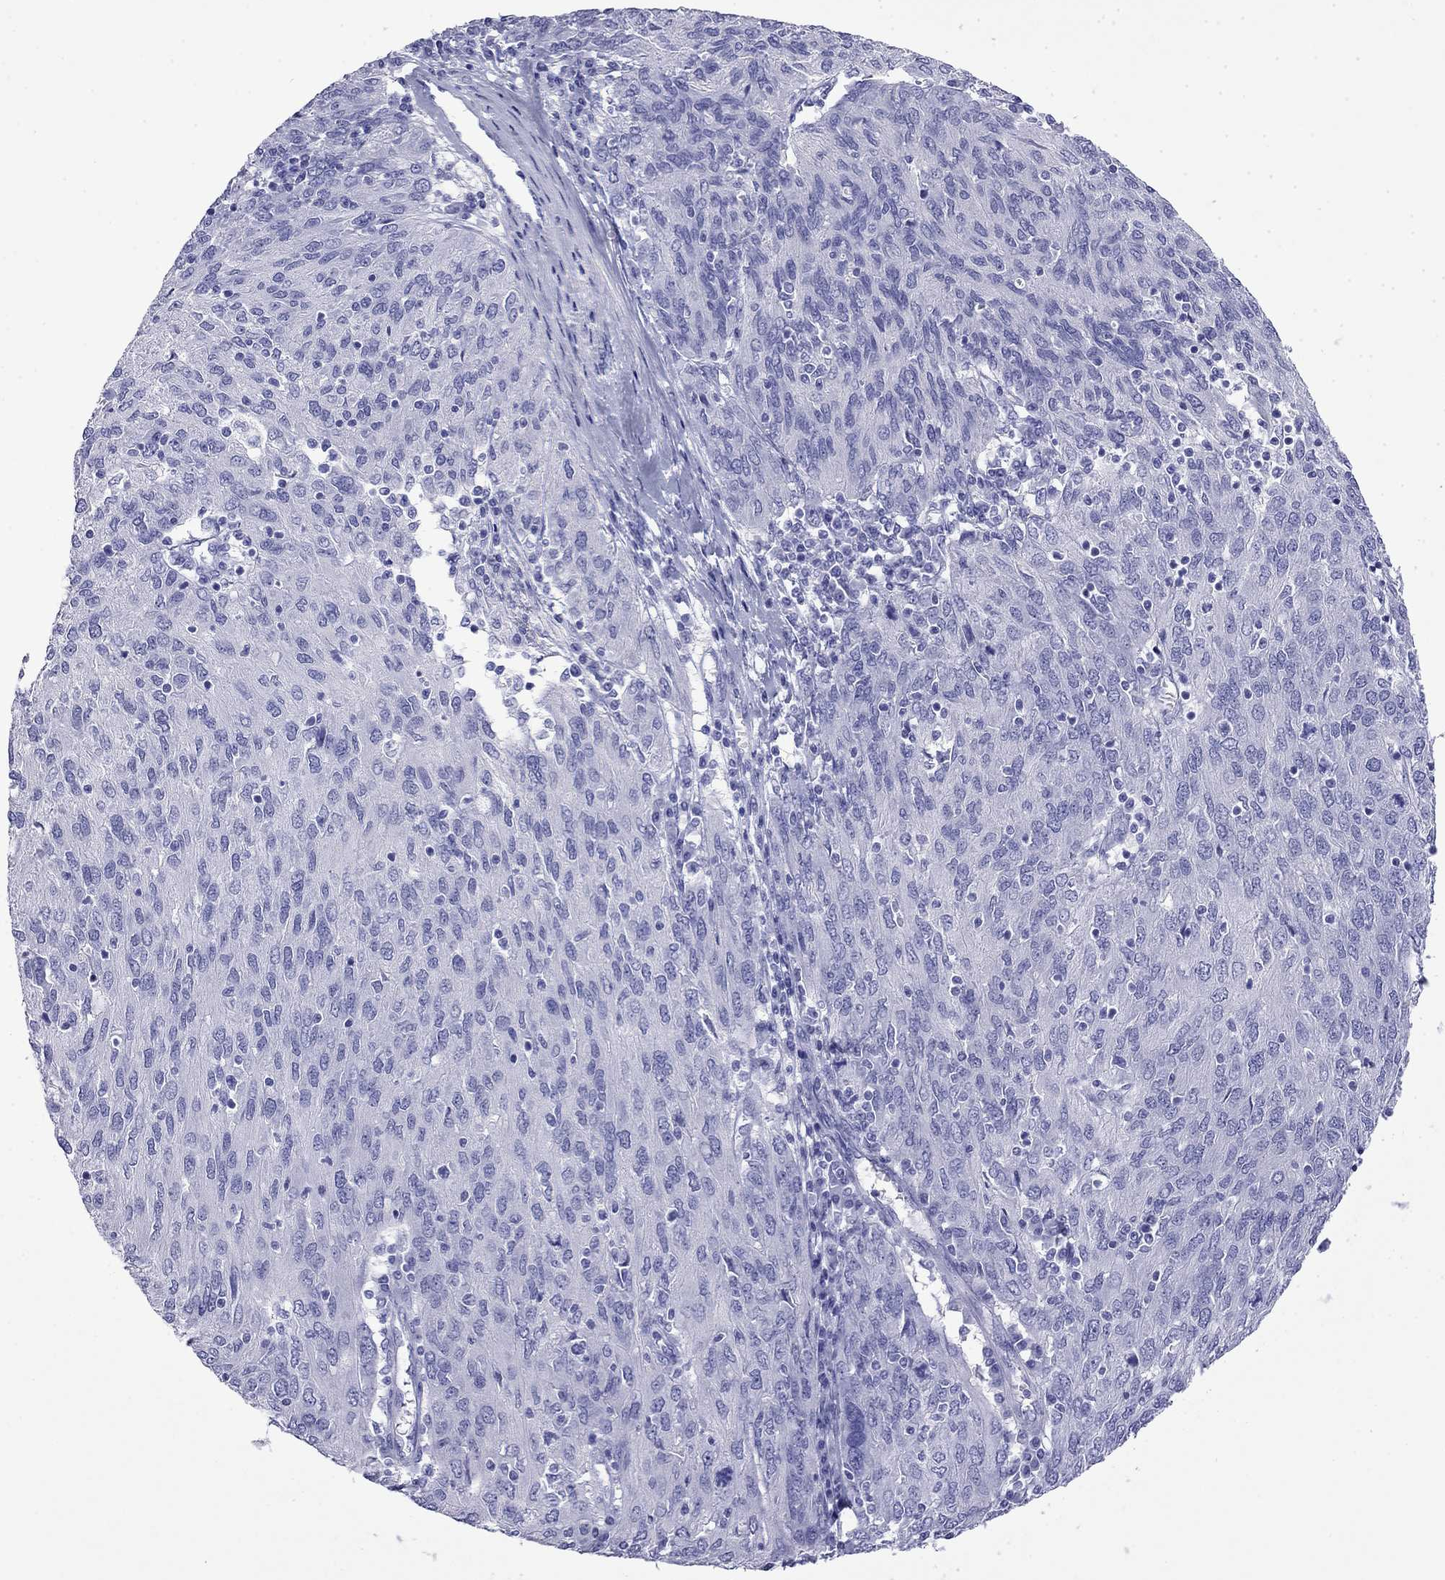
{"staining": {"intensity": "negative", "quantity": "none", "location": "none"}, "tissue": "ovarian cancer", "cell_type": "Tumor cells", "image_type": "cancer", "snomed": [{"axis": "morphology", "description": "Carcinoma, endometroid"}, {"axis": "topography", "description": "Ovary"}], "caption": "This is a photomicrograph of immunohistochemistry staining of endometroid carcinoma (ovarian), which shows no positivity in tumor cells. Nuclei are stained in blue.", "gene": "MYO15A", "patient": {"sex": "female", "age": 50}}